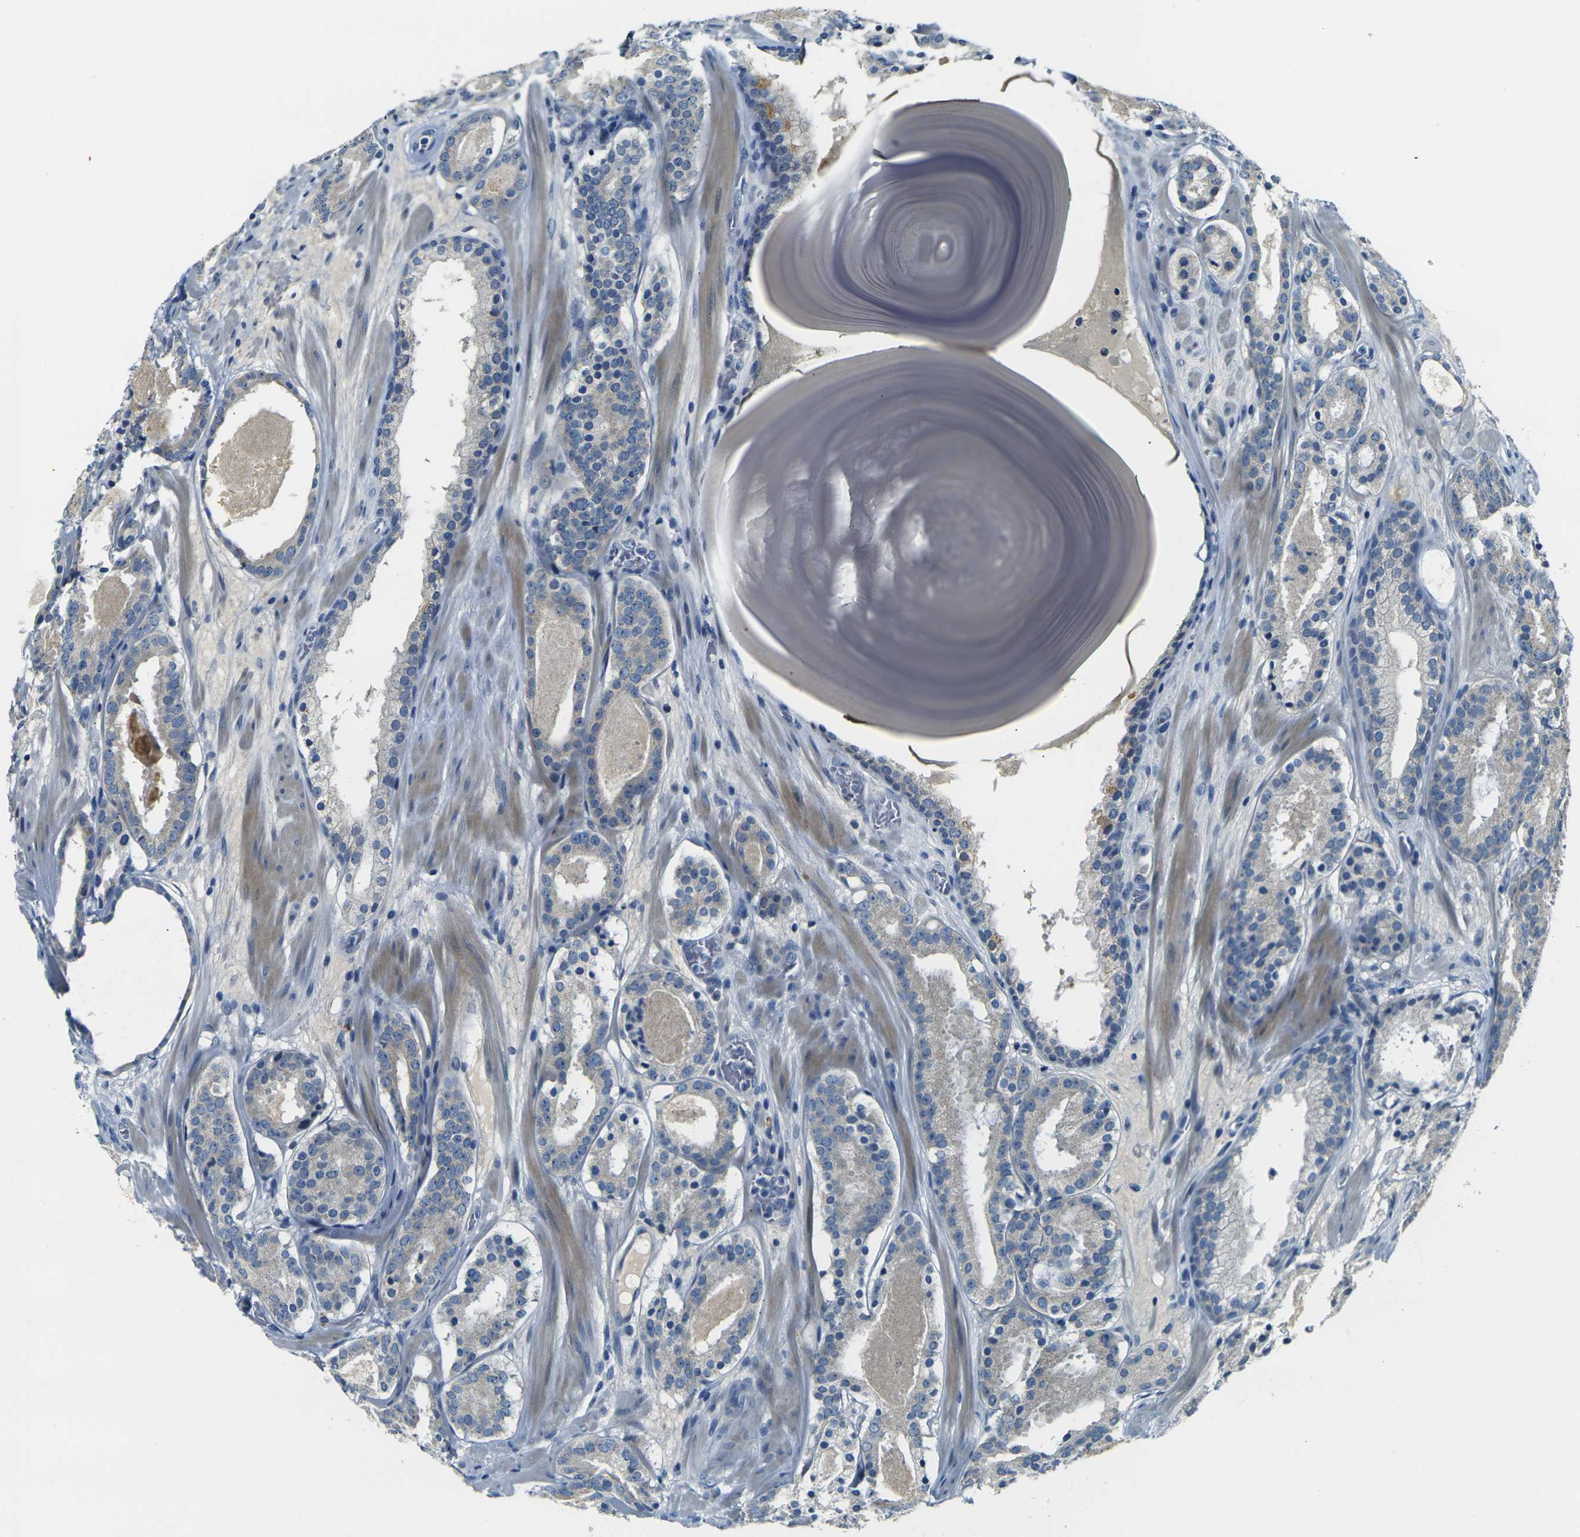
{"staining": {"intensity": "negative", "quantity": "none", "location": "none"}, "tissue": "prostate cancer", "cell_type": "Tumor cells", "image_type": "cancer", "snomed": [{"axis": "morphology", "description": "Adenocarcinoma, Low grade"}, {"axis": "topography", "description": "Prostate"}], "caption": "High power microscopy image of an IHC histopathology image of prostate adenocarcinoma (low-grade), revealing no significant staining in tumor cells.", "gene": "SHISAL2B", "patient": {"sex": "male", "age": 69}}